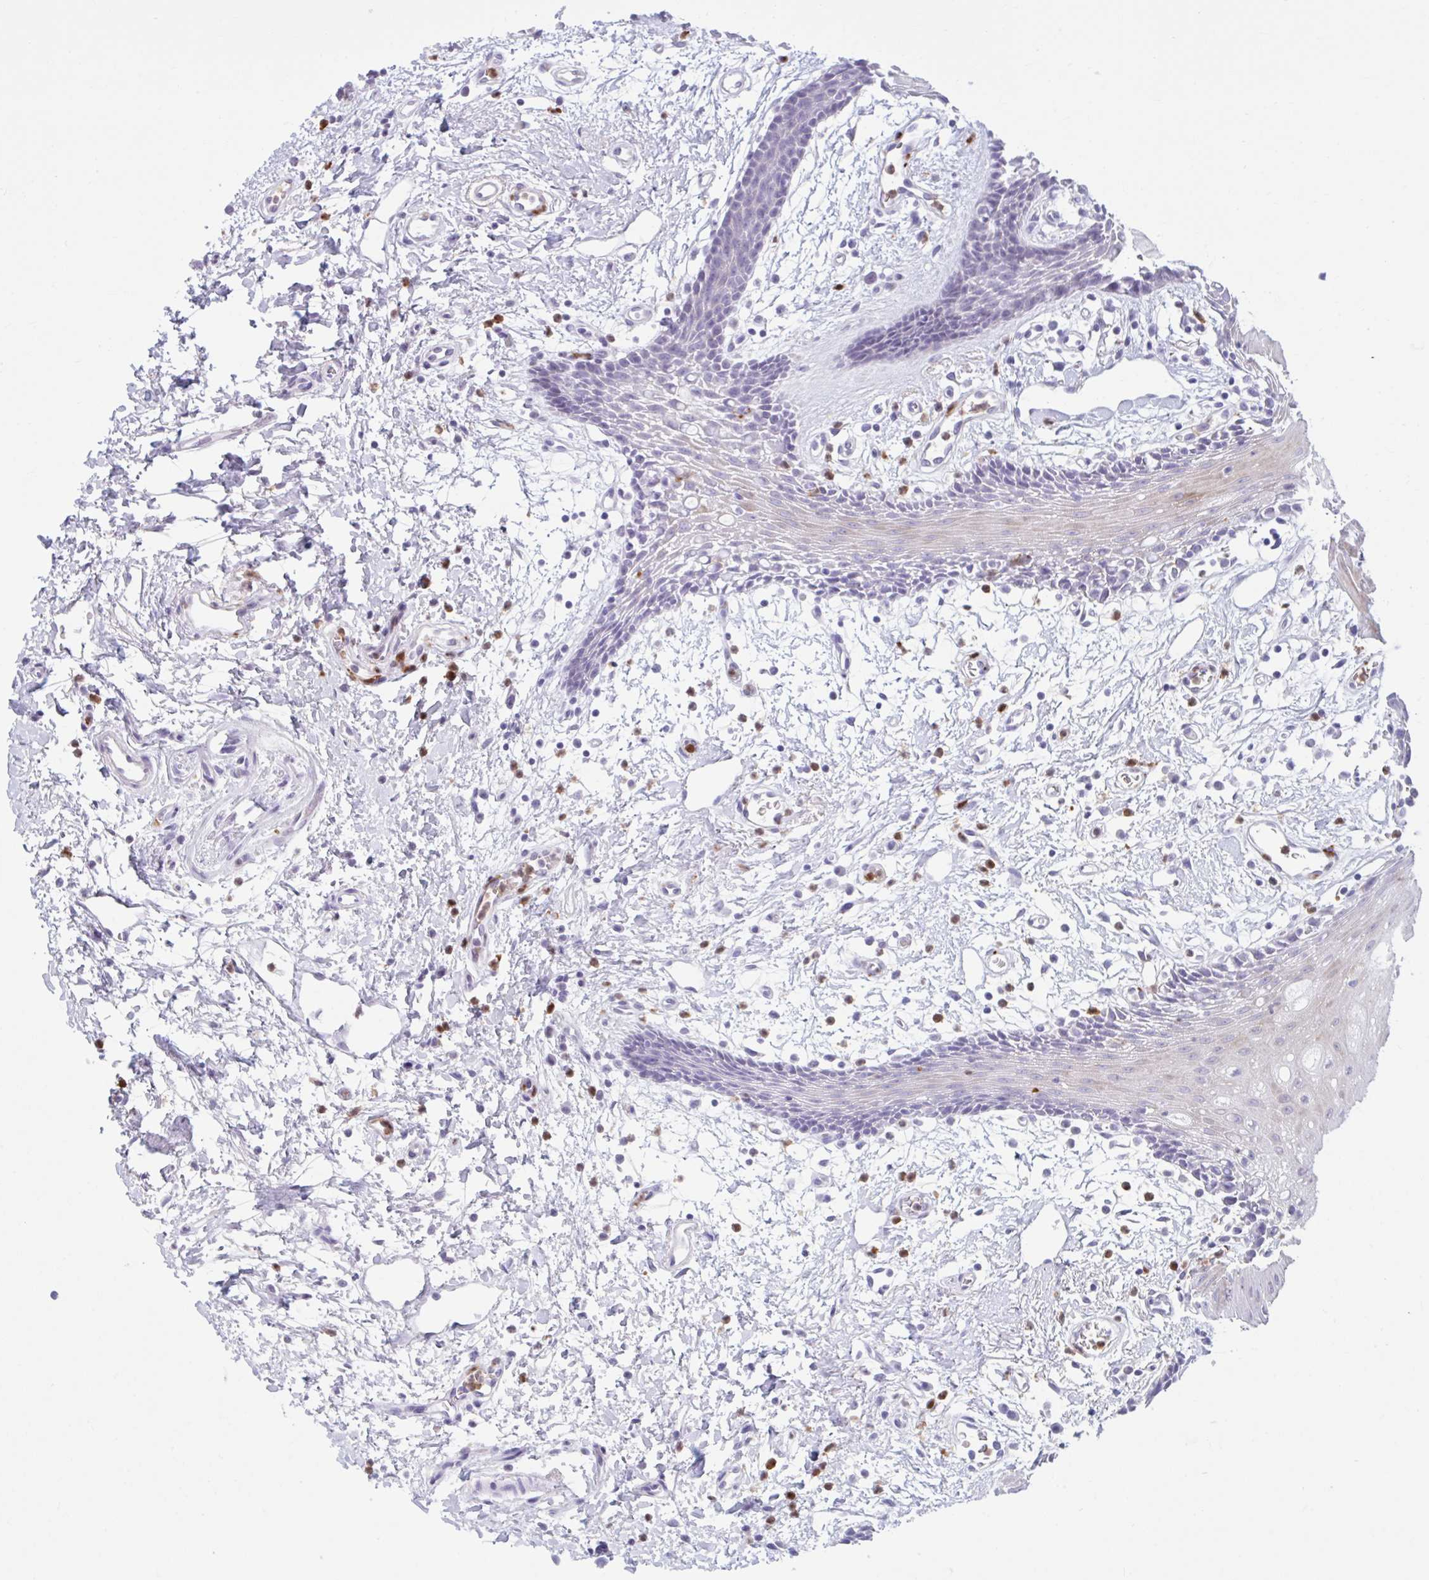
{"staining": {"intensity": "strong", "quantity": "<25%", "location": "cytoplasmic/membranous"}, "tissue": "oral mucosa", "cell_type": "Squamous epithelial cells", "image_type": "normal", "snomed": [{"axis": "morphology", "description": "Normal tissue, NOS"}, {"axis": "topography", "description": "Oral tissue"}], "caption": "Immunohistochemistry (DAB) staining of normal human oral mucosa displays strong cytoplasmic/membranous protein positivity in approximately <25% of squamous epithelial cells.", "gene": "CEP120", "patient": {"sex": "female", "age": 59}}